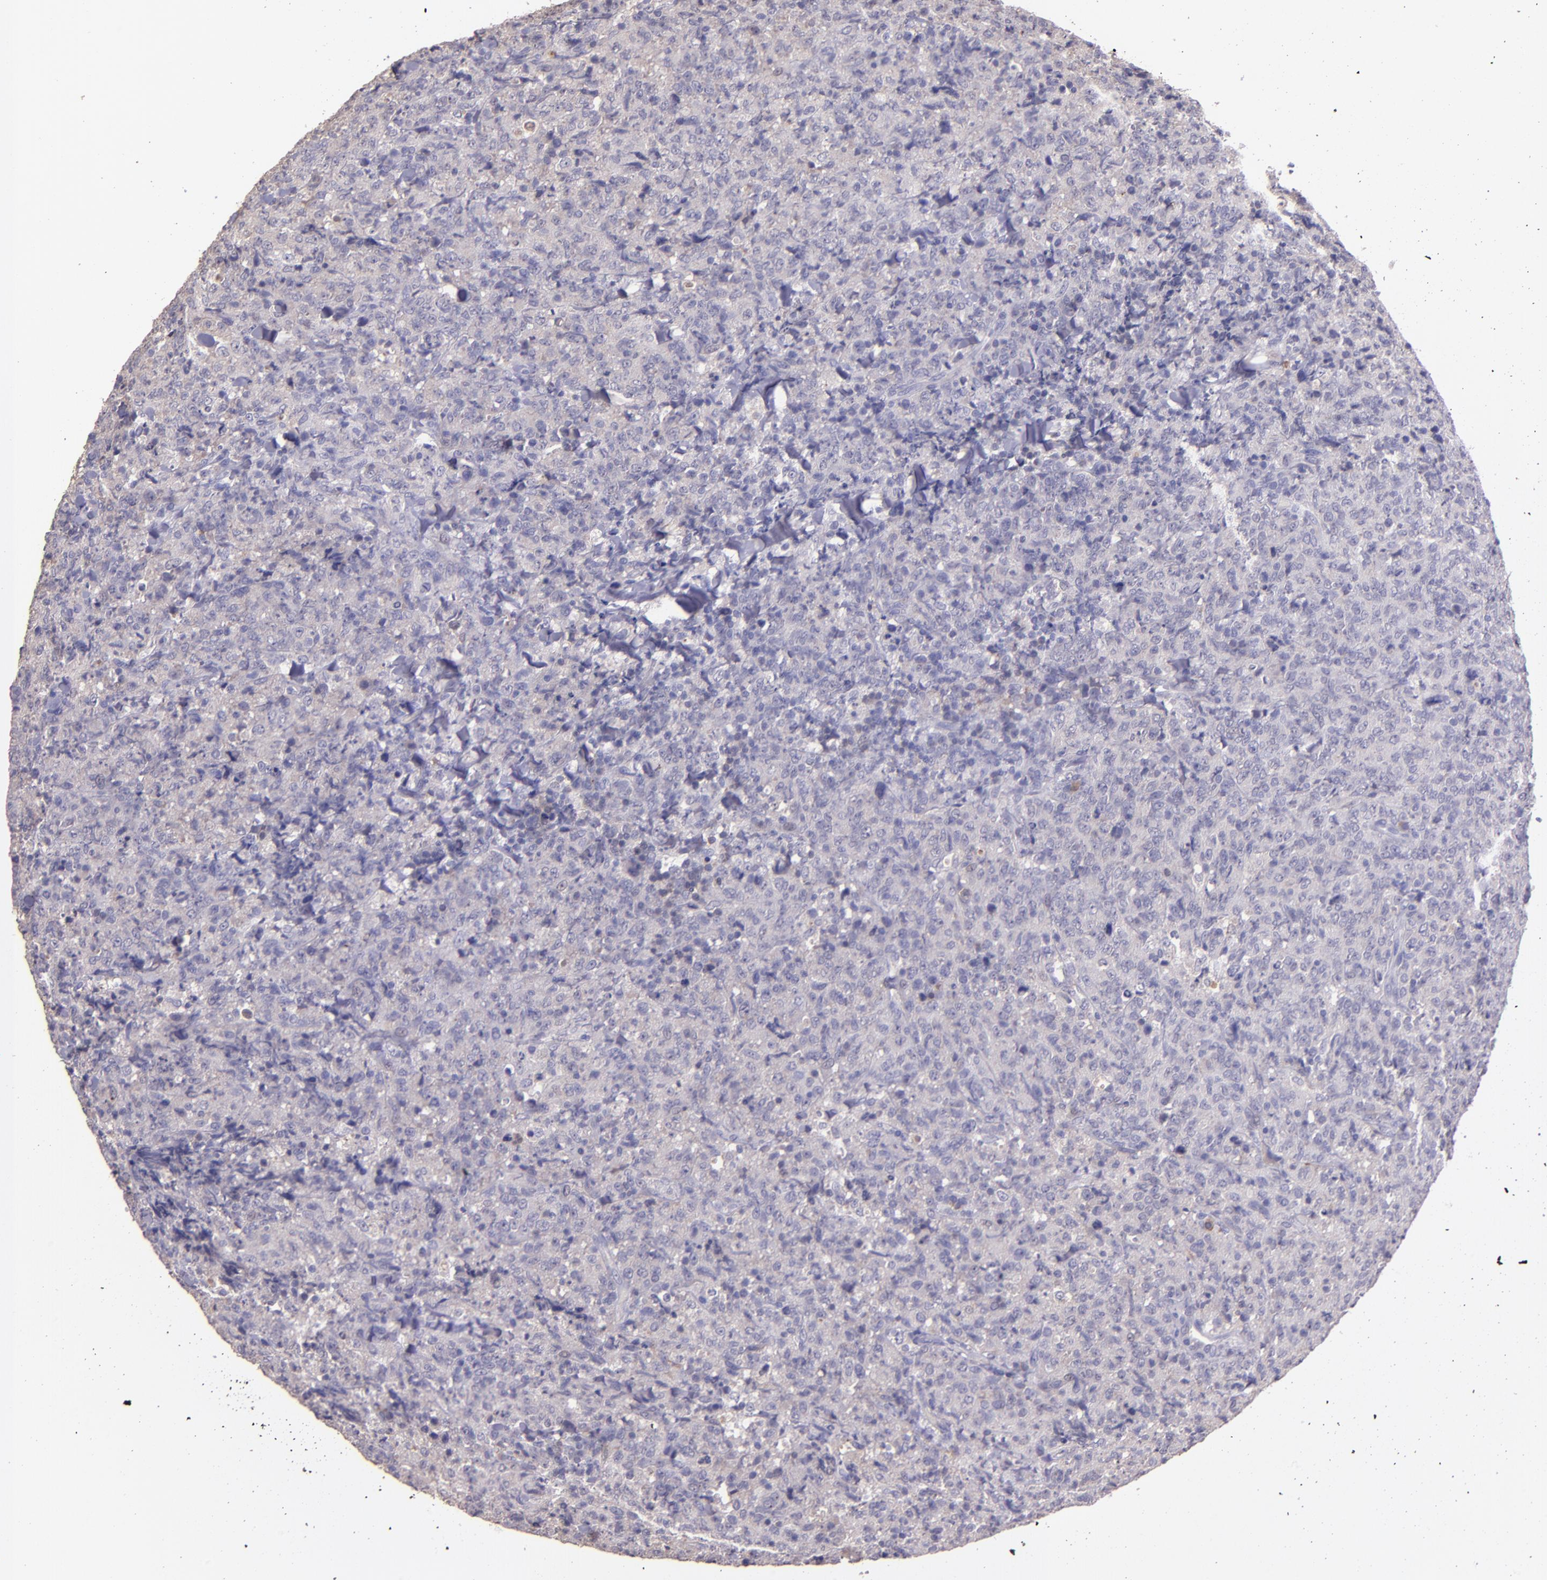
{"staining": {"intensity": "negative", "quantity": "none", "location": "none"}, "tissue": "lymphoma", "cell_type": "Tumor cells", "image_type": "cancer", "snomed": [{"axis": "morphology", "description": "Malignant lymphoma, non-Hodgkin's type, High grade"}, {"axis": "topography", "description": "Tonsil"}], "caption": "Lymphoma was stained to show a protein in brown. There is no significant positivity in tumor cells.", "gene": "PAPPA", "patient": {"sex": "female", "age": 36}}